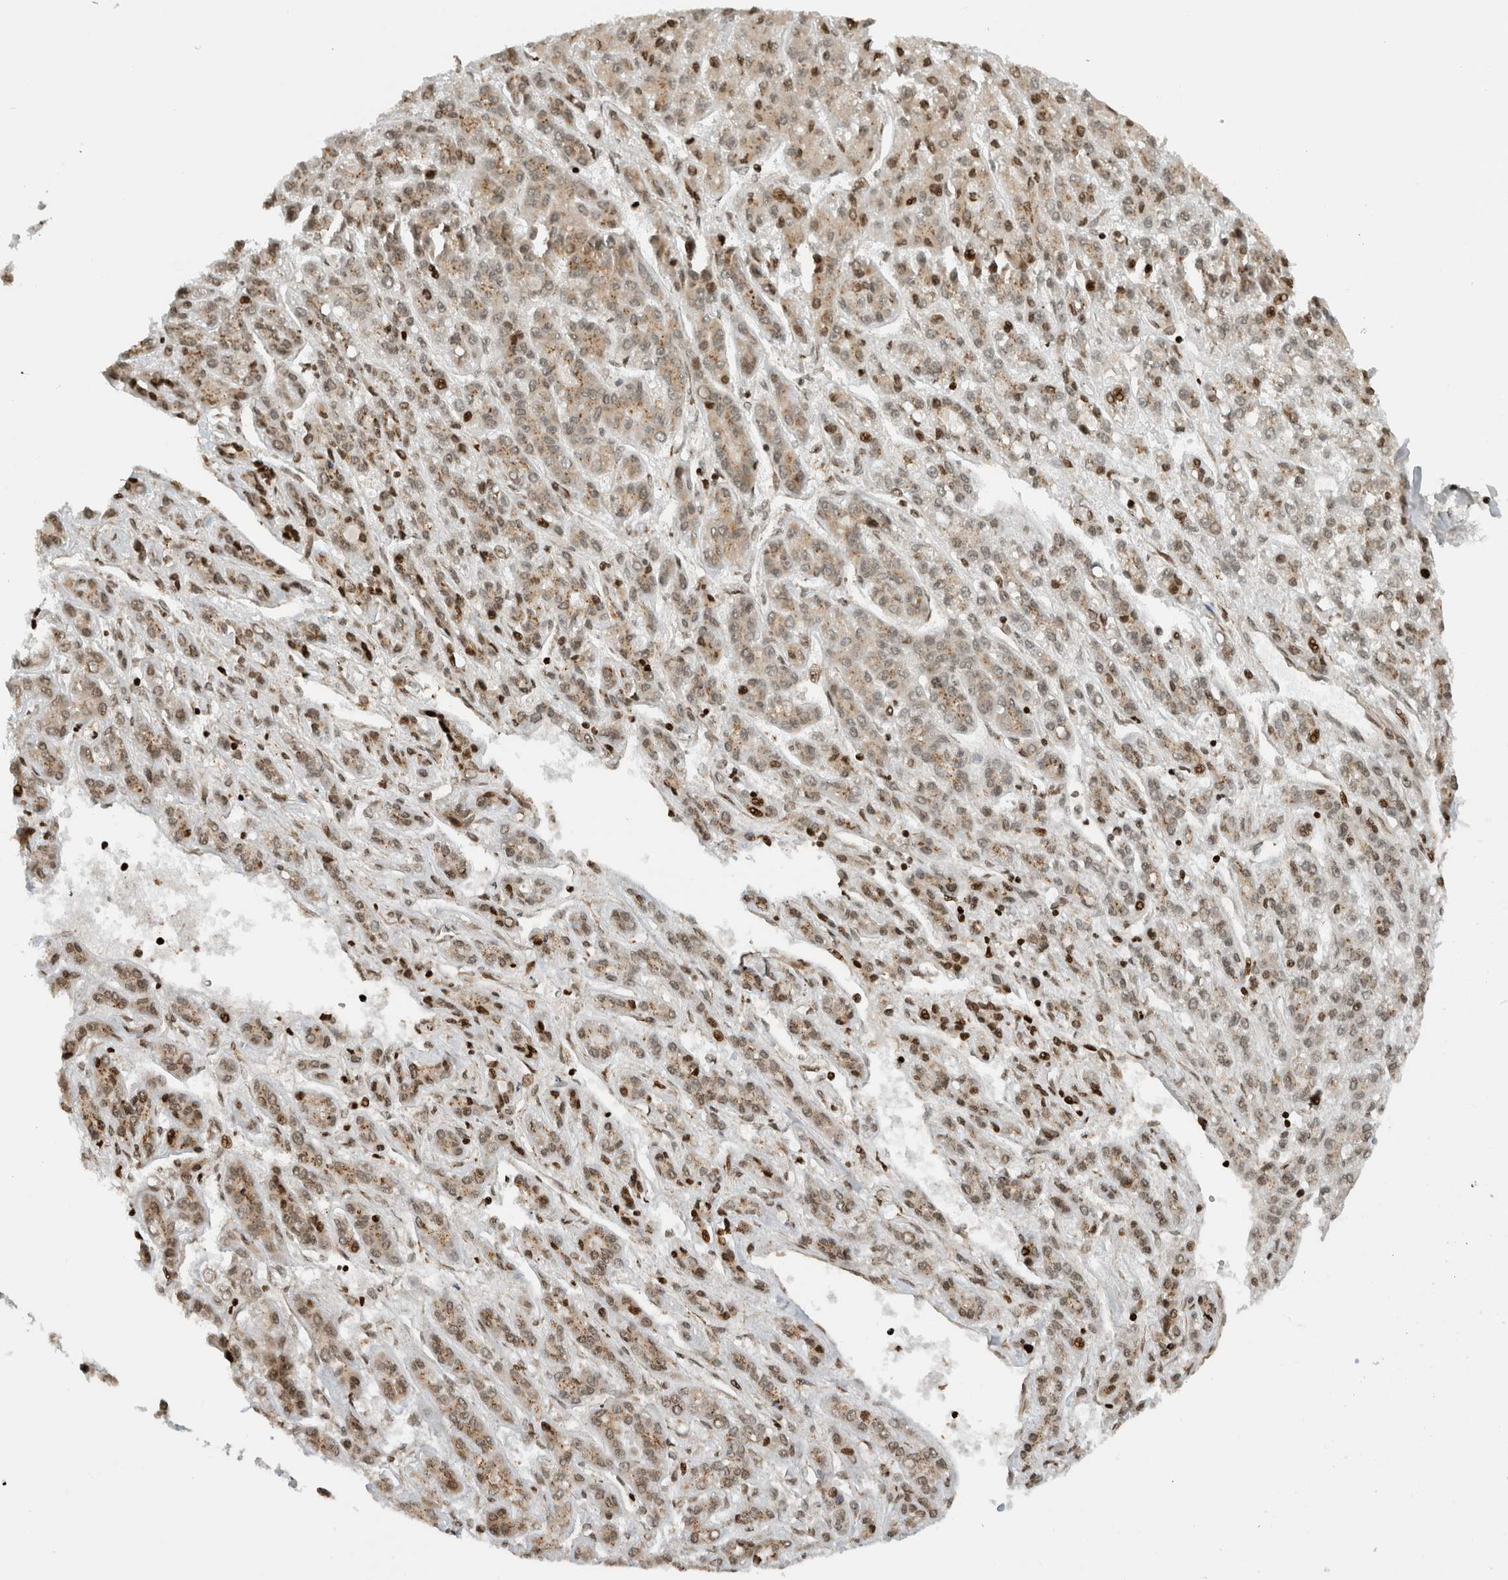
{"staining": {"intensity": "moderate", "quantity": ">75%", "location": "cytoplasmic/membranous,nuclear"}, "tissue": "liver cancer", "cell_type": "Tumor cells", "image_type": "cancer", "snomed": [{"axis": "morphology", "description": "Carcinoma, Hepatocellular, NOS"}, {"axis": "topography", "description": "Liver"}], "caption": "IHC staining of liver cancer (hepatocellular carcinoma), which demonstrates medium levels of moderate cytoplasmic/membranous and nuclear staining in about >75% of tumor cells indicating moderate cytoplasmic/membranous and nuclear protein staining. The staining was performed using DAB (brown) for protein detection and nuclei were counterstained in hematoxylin (blue).", "gene": "GINS4", "patient": {"sex": "male", "age": 70}}